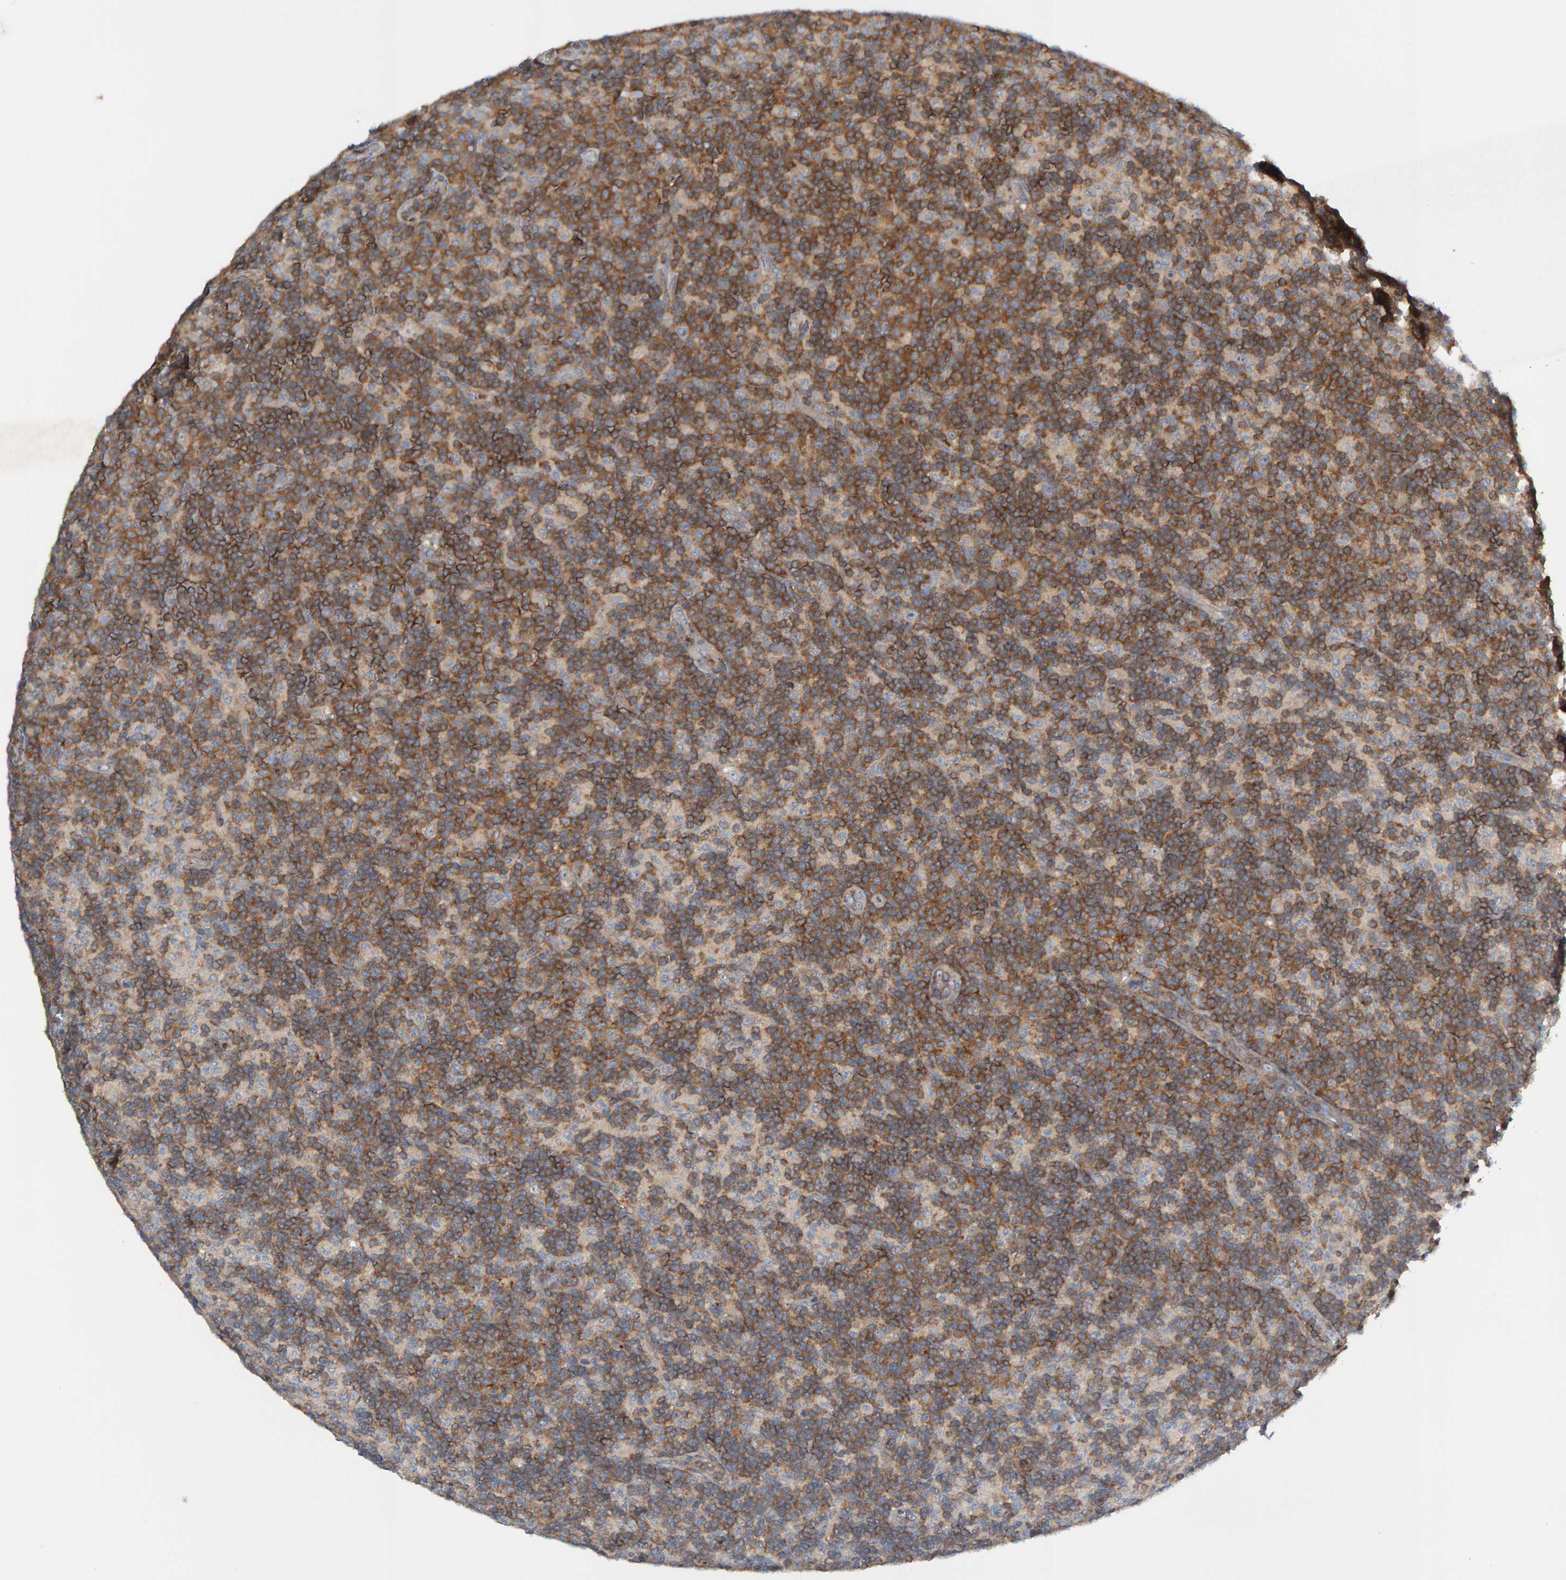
{"staining": {"intensity": "moderate", "quantity": ">75%", "location": "cytoplasmic/membranous"}, "tissue": "lymph node", "cell_type": "Non-germinal center cells", "image_type": "normal", "snomed": [{"axis": "morphology", "description": "Normal tissue, NOS"}, {"axis": "morphology", "description": "Inflammation, NOS"}, {"axis": "topography", "description": "Lymph node"}], "caption": "Immunohistochemistry of normal human lymph node displays medium levels of moderate cytoplasmic/membranous staining in about >75% of non-germinal center cells.", "gene": "CCM2", "patient": {"sex": "male", "age": 55}}